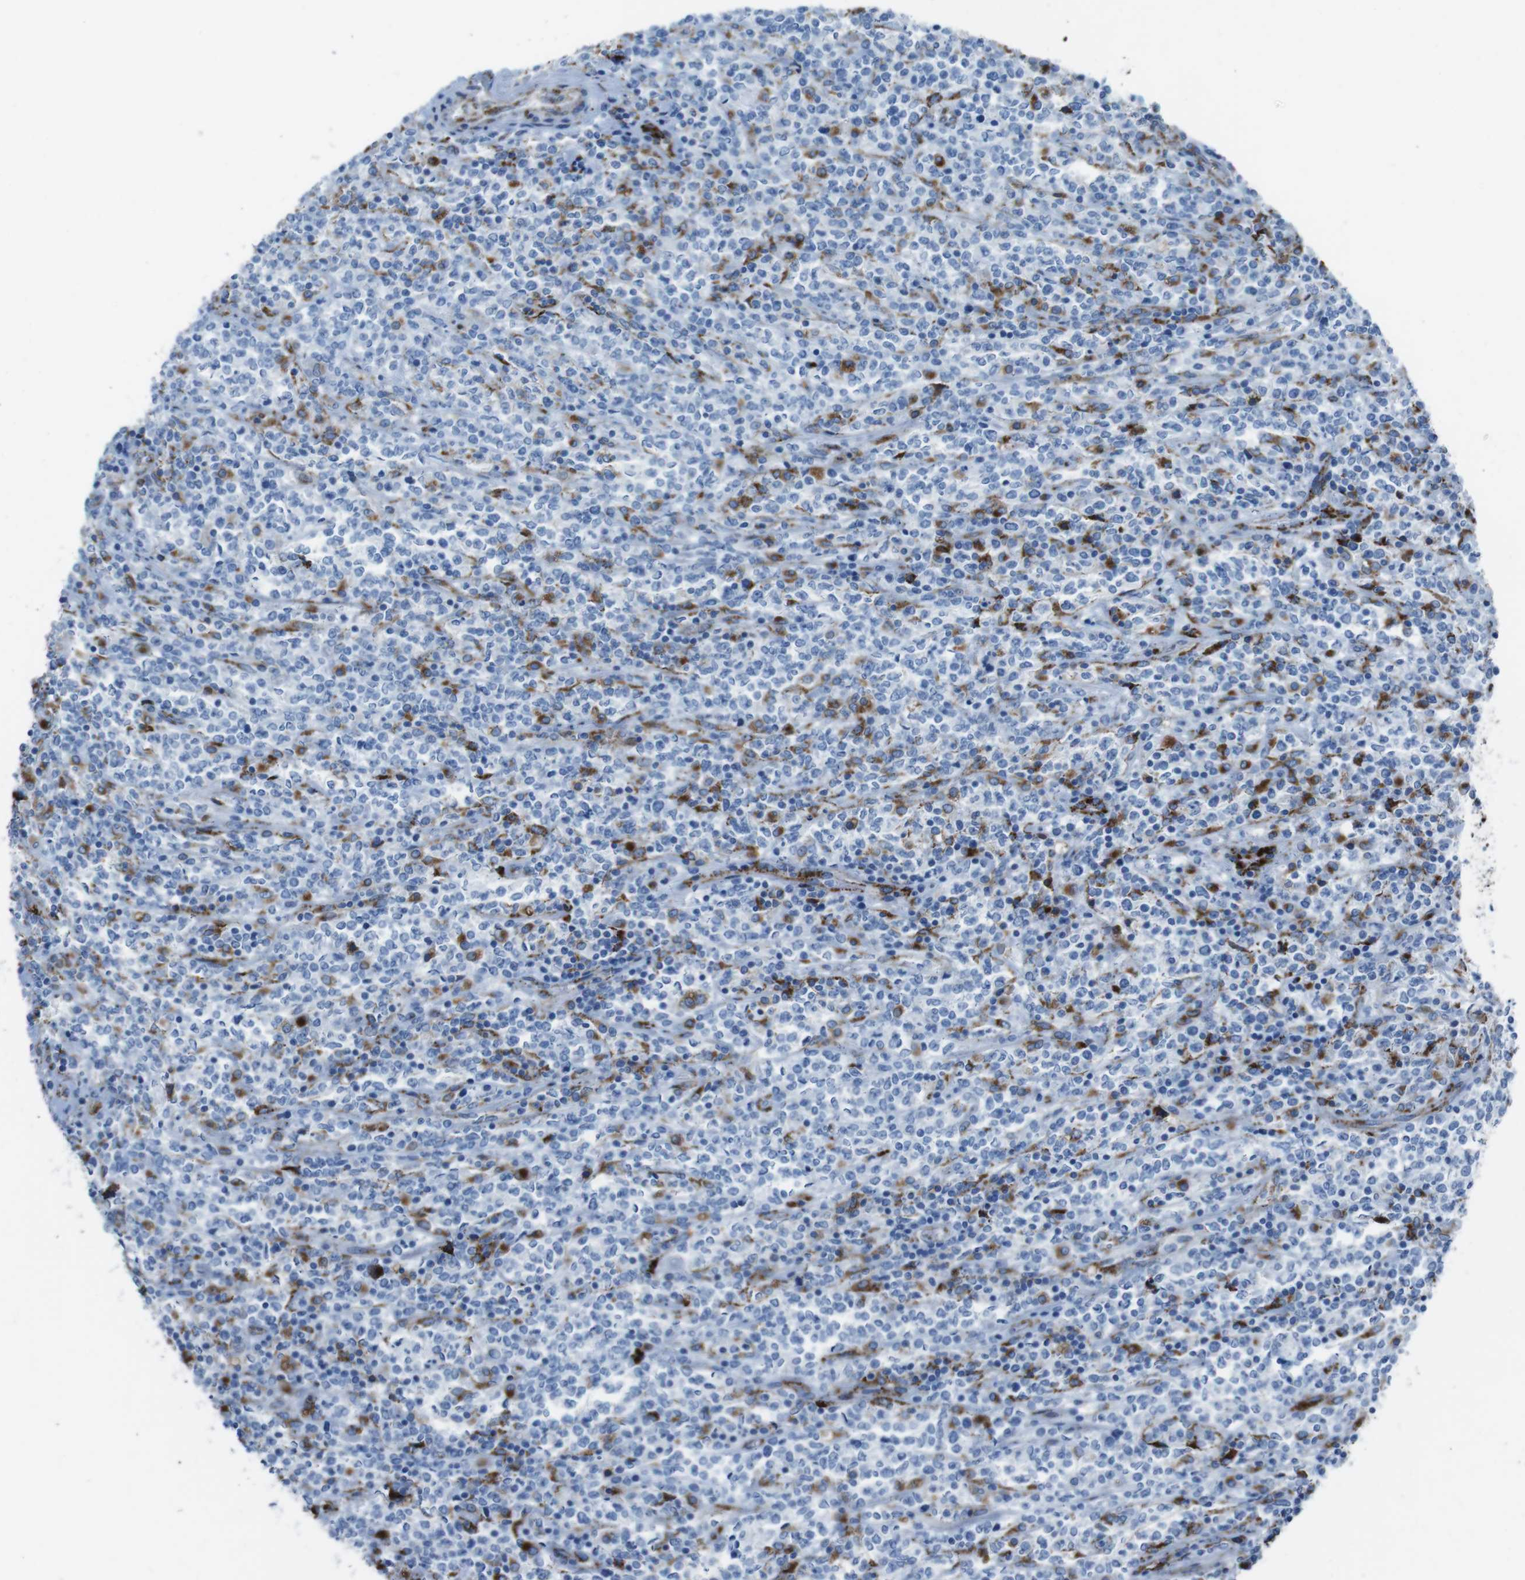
{"staining": {"intensity": "moderate", "quantity": "<25%", "location": "cytoplasmic/membranous"}, "tissue": "lymphoma", "cell_type": "Tumor cells", "image_type": "cancer", "snomed": [{"axis": "morphology", "description": "Malignant lymphoma, non-Hodgkin's type, High grade"}, {"axis": "topography", "description": "Soft tissue"}], "caption": "A photomicrograph showing moderate cytoplasmic/membranous staining in about <25% of tumor cells in high-grade malignant lymphoma, non-Hodgkin's type, as visualized by brown immunohistochemical staining.", "gene": "SCARB2", "patient": {"sex": "male", "age": 18}}